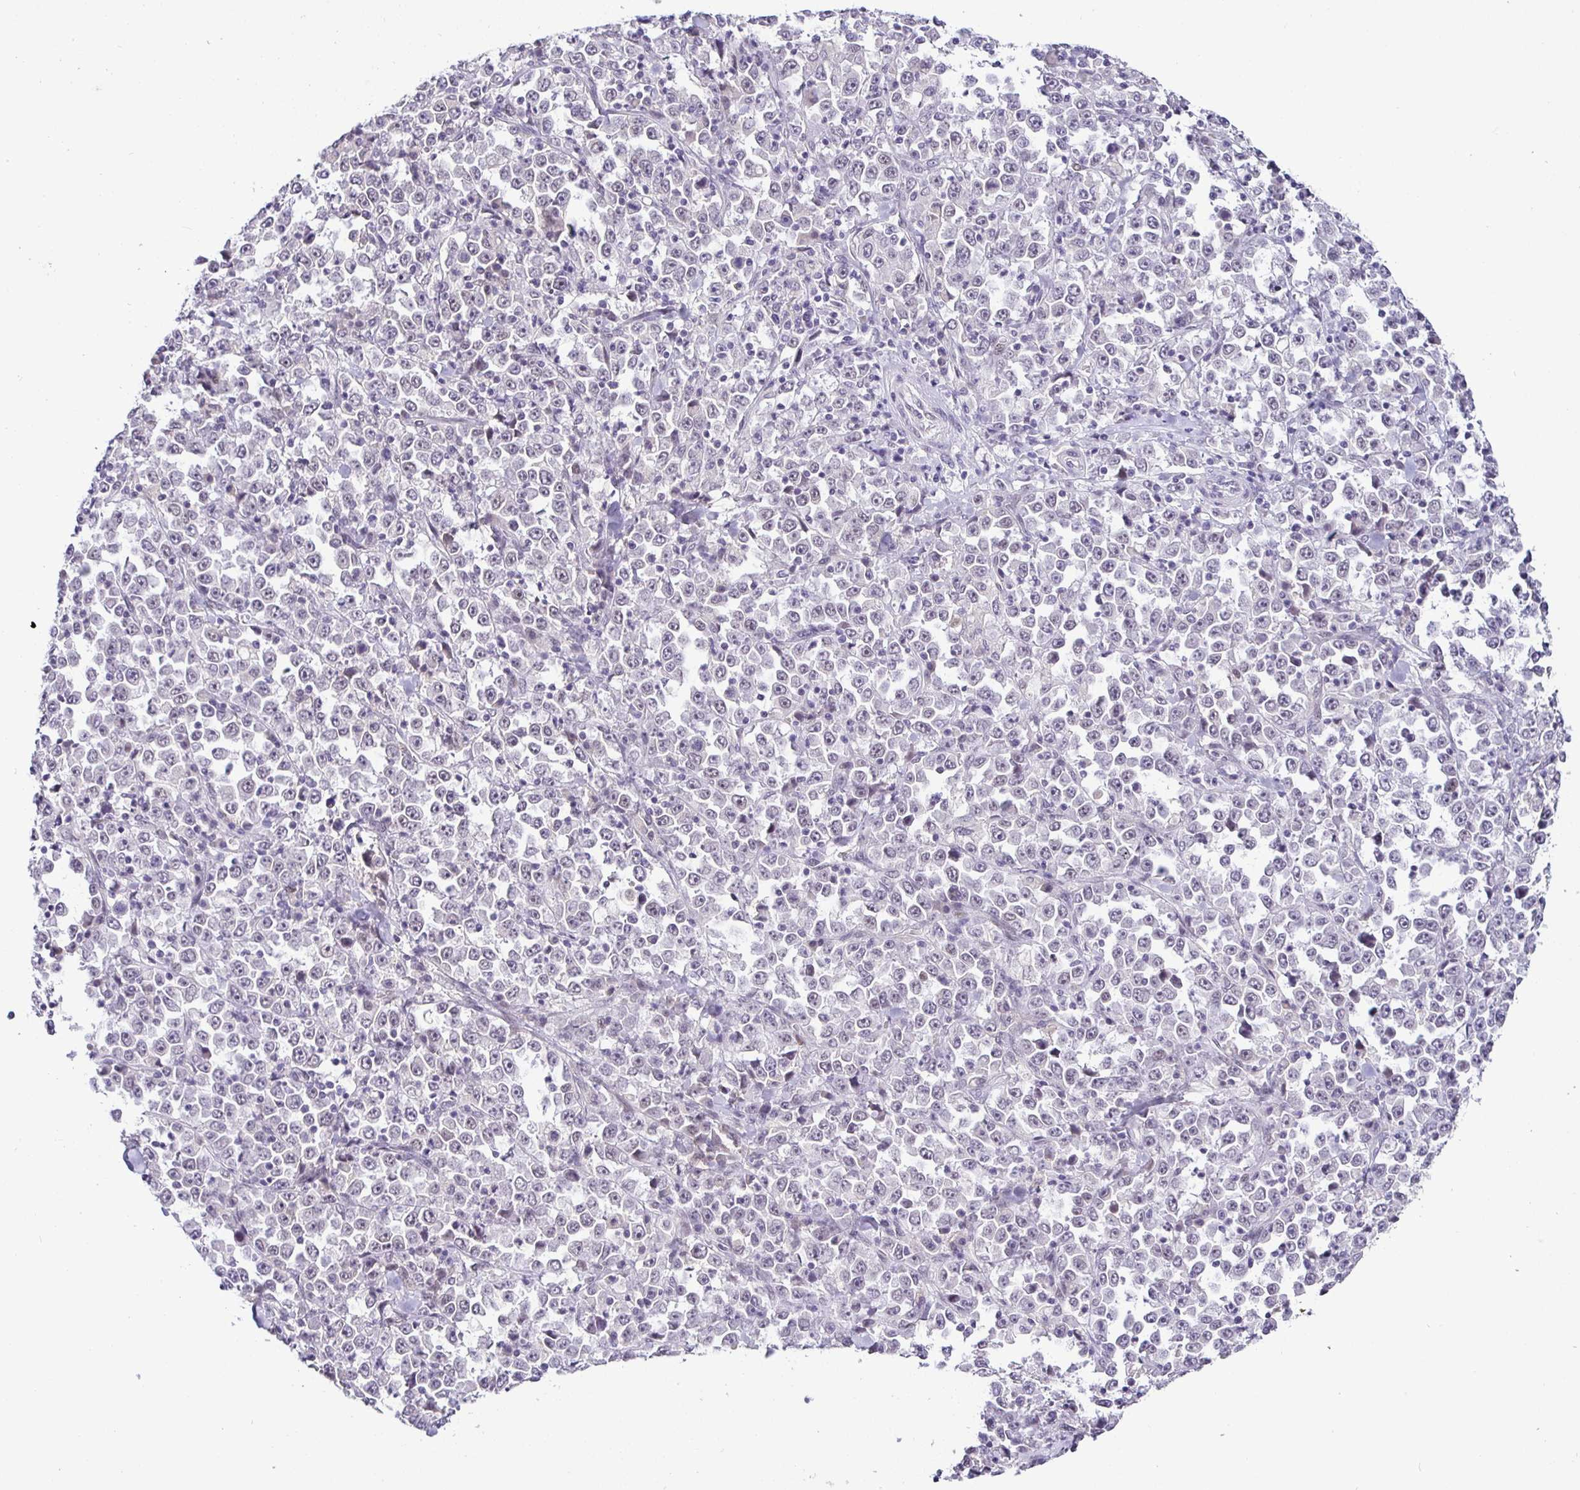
{"staining": {"intensity": "weak", "quantity": "<25%", "location": "nuclear"}, "tissue": "stomach cancer", "cell_type": "Tumor cells", "image_type": "cancer", "snomed": [{"axis": "morphology", "description": "Normal tissue, NOS"}, {"axis": "morphology", "description": "Adenocarcinoma, NOS"}, {"axis": "topography", "description": "Stomach, upper"}, {"axis": "topography", "description": "Stomach"}], "caption": "Immunohistochemical staining of stomach adenocarcinoma reveals no significant expression in tumor cells.", "gene": "NUP188", "patient": {"sex": "male", "age": 59}}